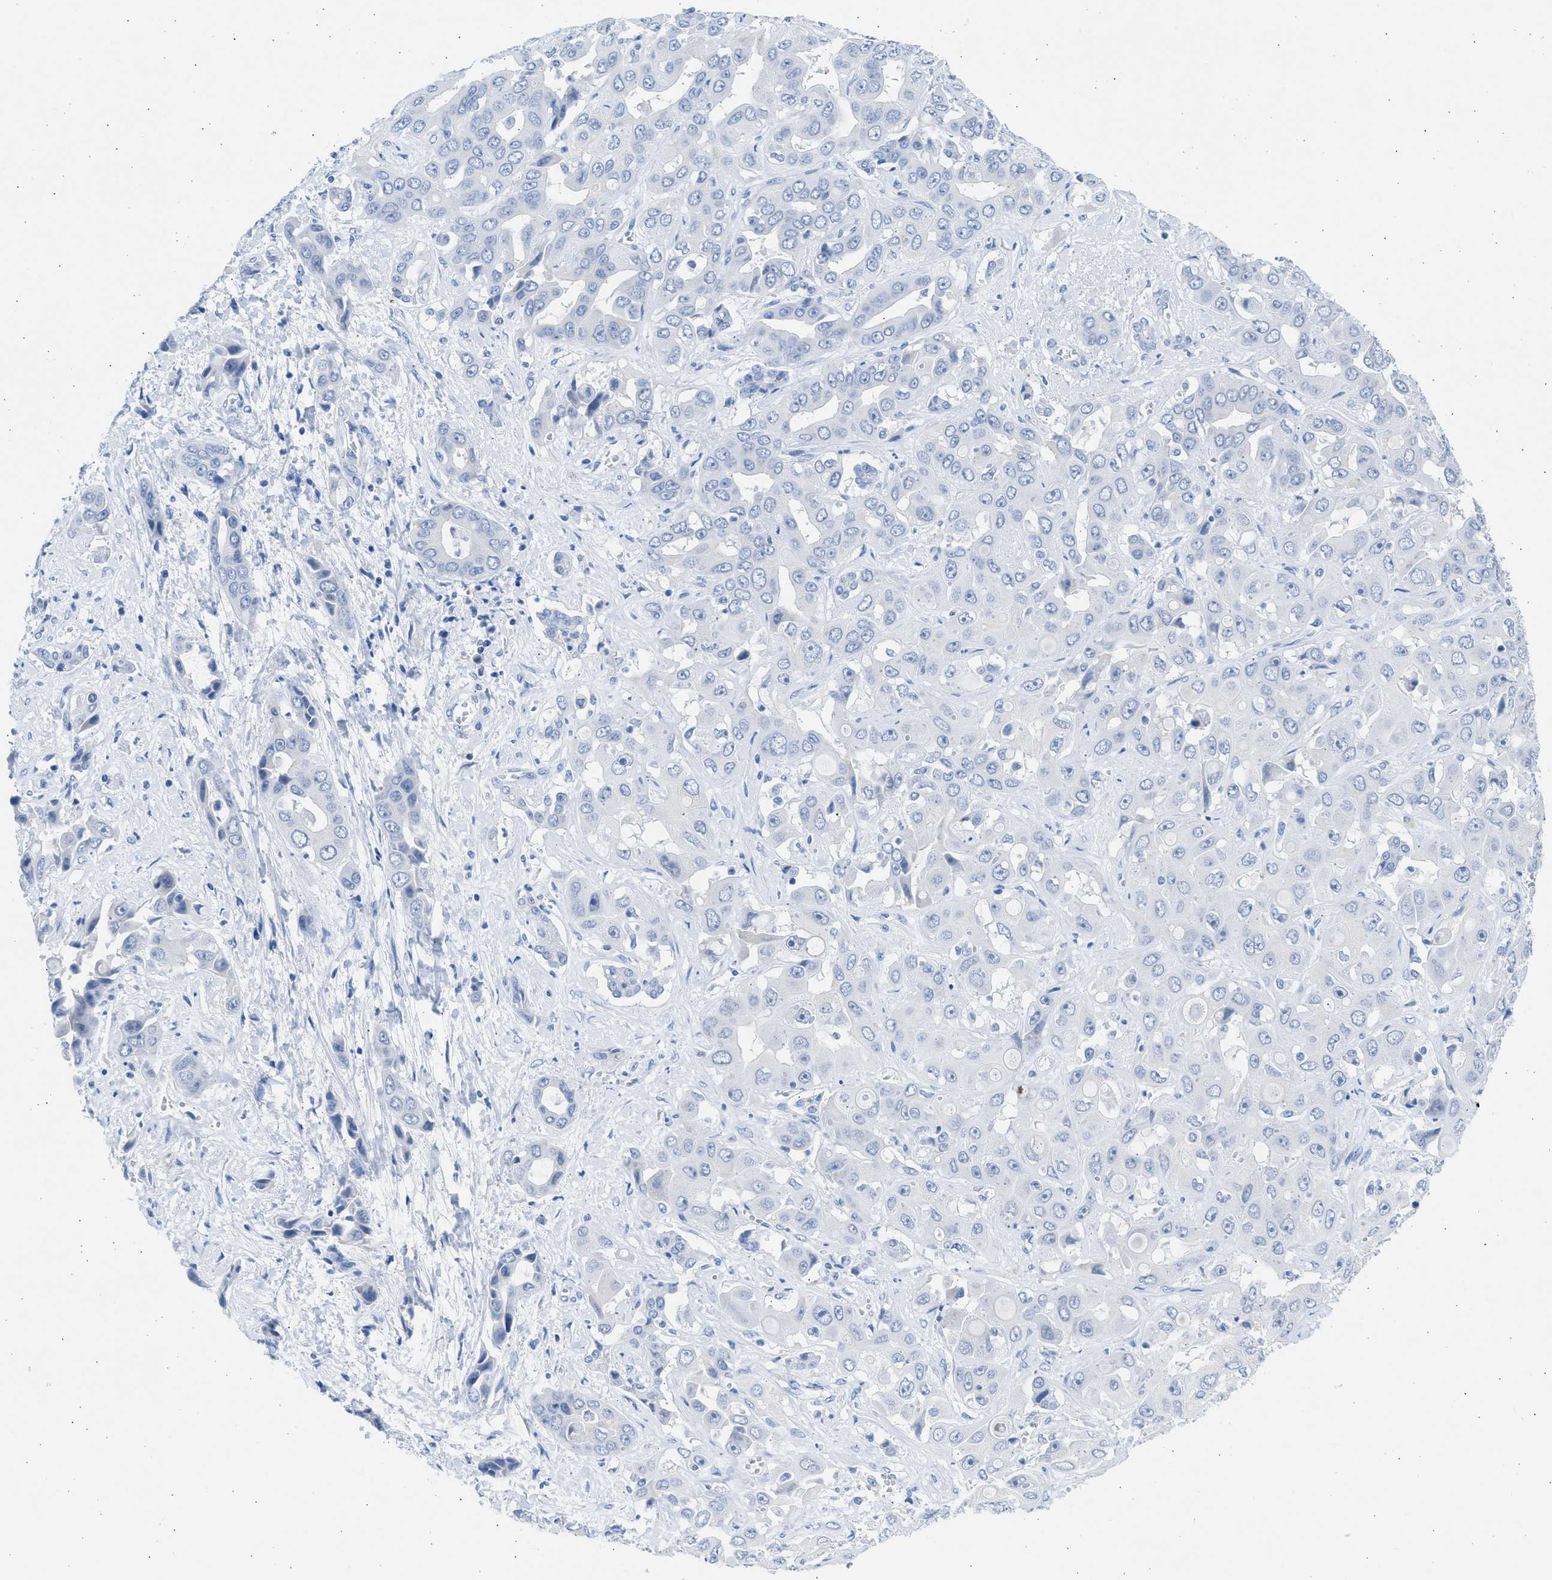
{"staining": {"intensity": "negative", "quantity": "none", "location": "none"}, "tissue": "liver cancer", "cell_type": "Tumor cells", "image_type": "cancer", "snomed": [{"axis": "morphology", "description": "Cholangiocarcinoma"}, {"axis": "topography", "description": "Liver"}], "caption": "The IHC image has no significant staining in tumor cells of cholangiocarcinoma (liver) tissue.", "gene": "SPATA3", "patient": {"sex": "female", "age": 52}}